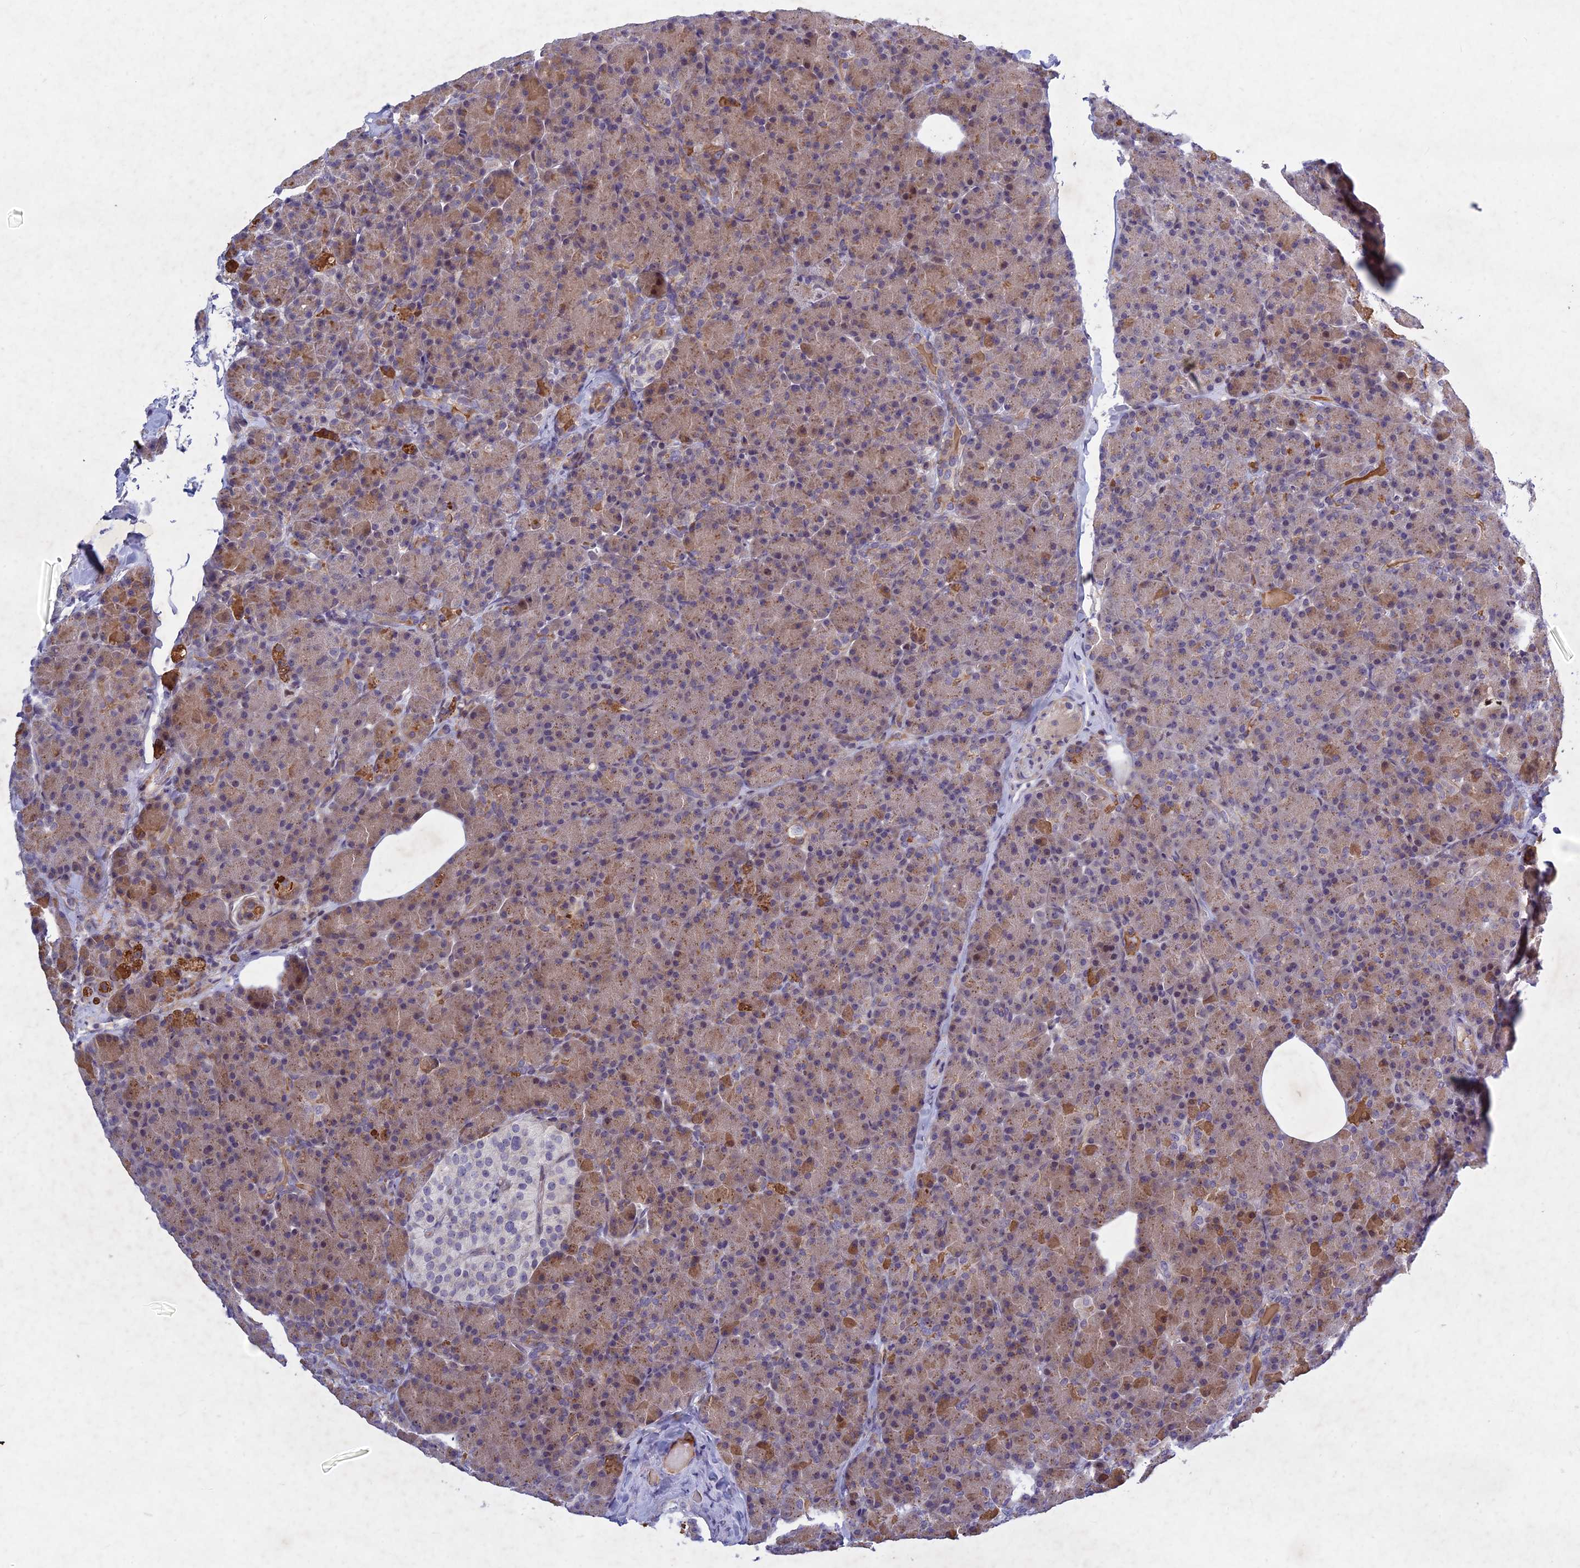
{"staining": {"intensity": "moderate", "quantity": "25%-75%", "location": "cytoplasmic/membranous"}, "tissue": "pancreas", "cell_type": "Exocrine glandular cells", "image_type": "normal", "snomed": [{"axis": "morphology", "description": "Normal tissue, NOS"}, {"axis": "topography", "description": "Pancreas"}], "caption": "Immunohistochemical staining of normal pancreas displays medium levels of moderate cytoplasmic/membranous expression in about 25%-75% of exocrine glandular cells. The protein is stained brown, and the nuclei are stained in blue (DAB IHC with brightfield microscopy, high magnification).", "gene": "PTHLH", "patient": {"sex": "female", "age": 43}}